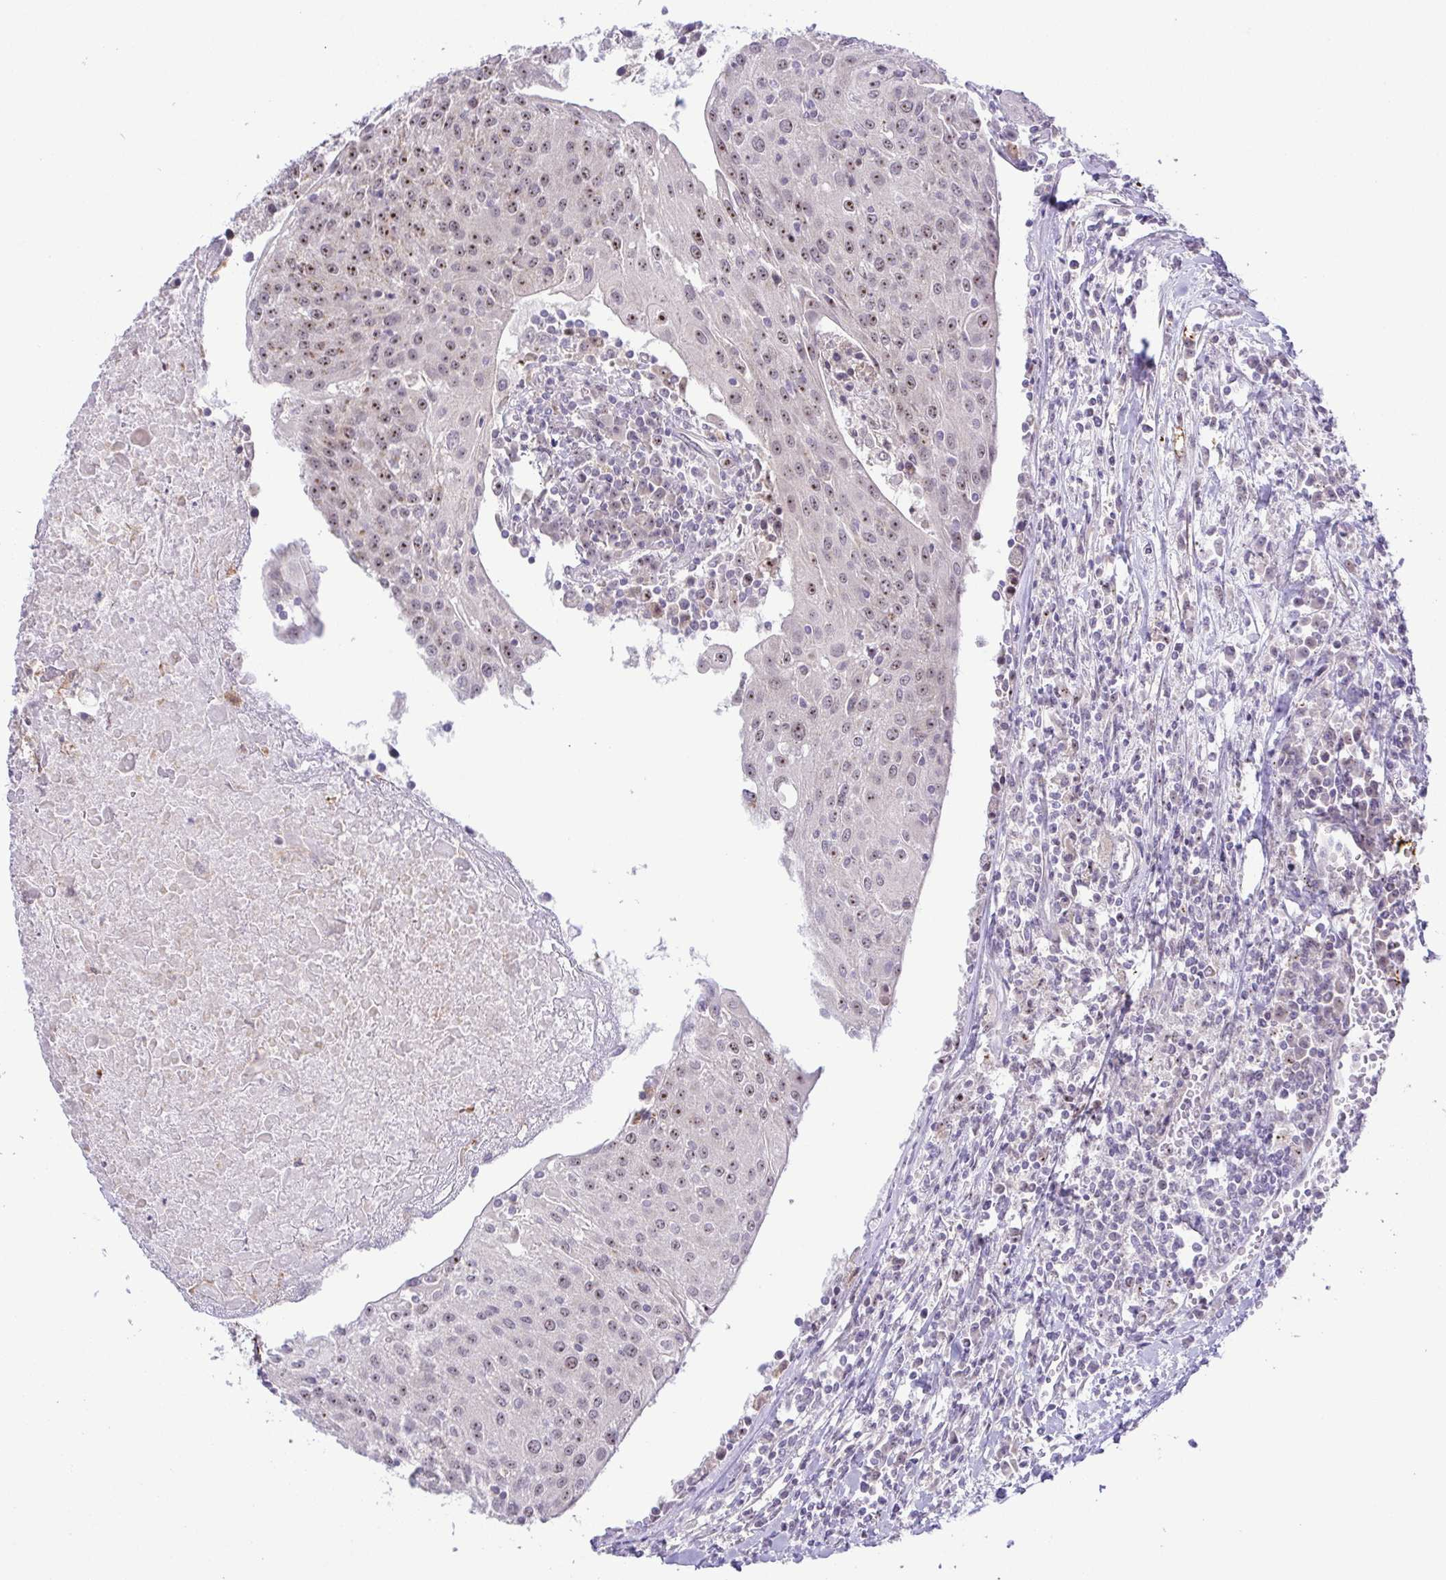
{"staining": {"intensity": "weak", "quantity": "25%-75%", "location": "nuclear"}, "tissue": "urothelial cancer", "cell_type": "Tumor cells", "image_type": "cancer", "snomed": [{"axis": "morphology", "description": "Urothelial carcinoma, High grade"}, {"axis": "topography", "description": "Urinary bladder"}], "caption": "Weak nuclear positivity for a protein is present in approximately 25%-75% of tumor cells of urothelial carcinoma (high-grade) using immunohistochemistry.", "gene": "RSL24D1", "patient": {"sex": "female", "age": 85}}